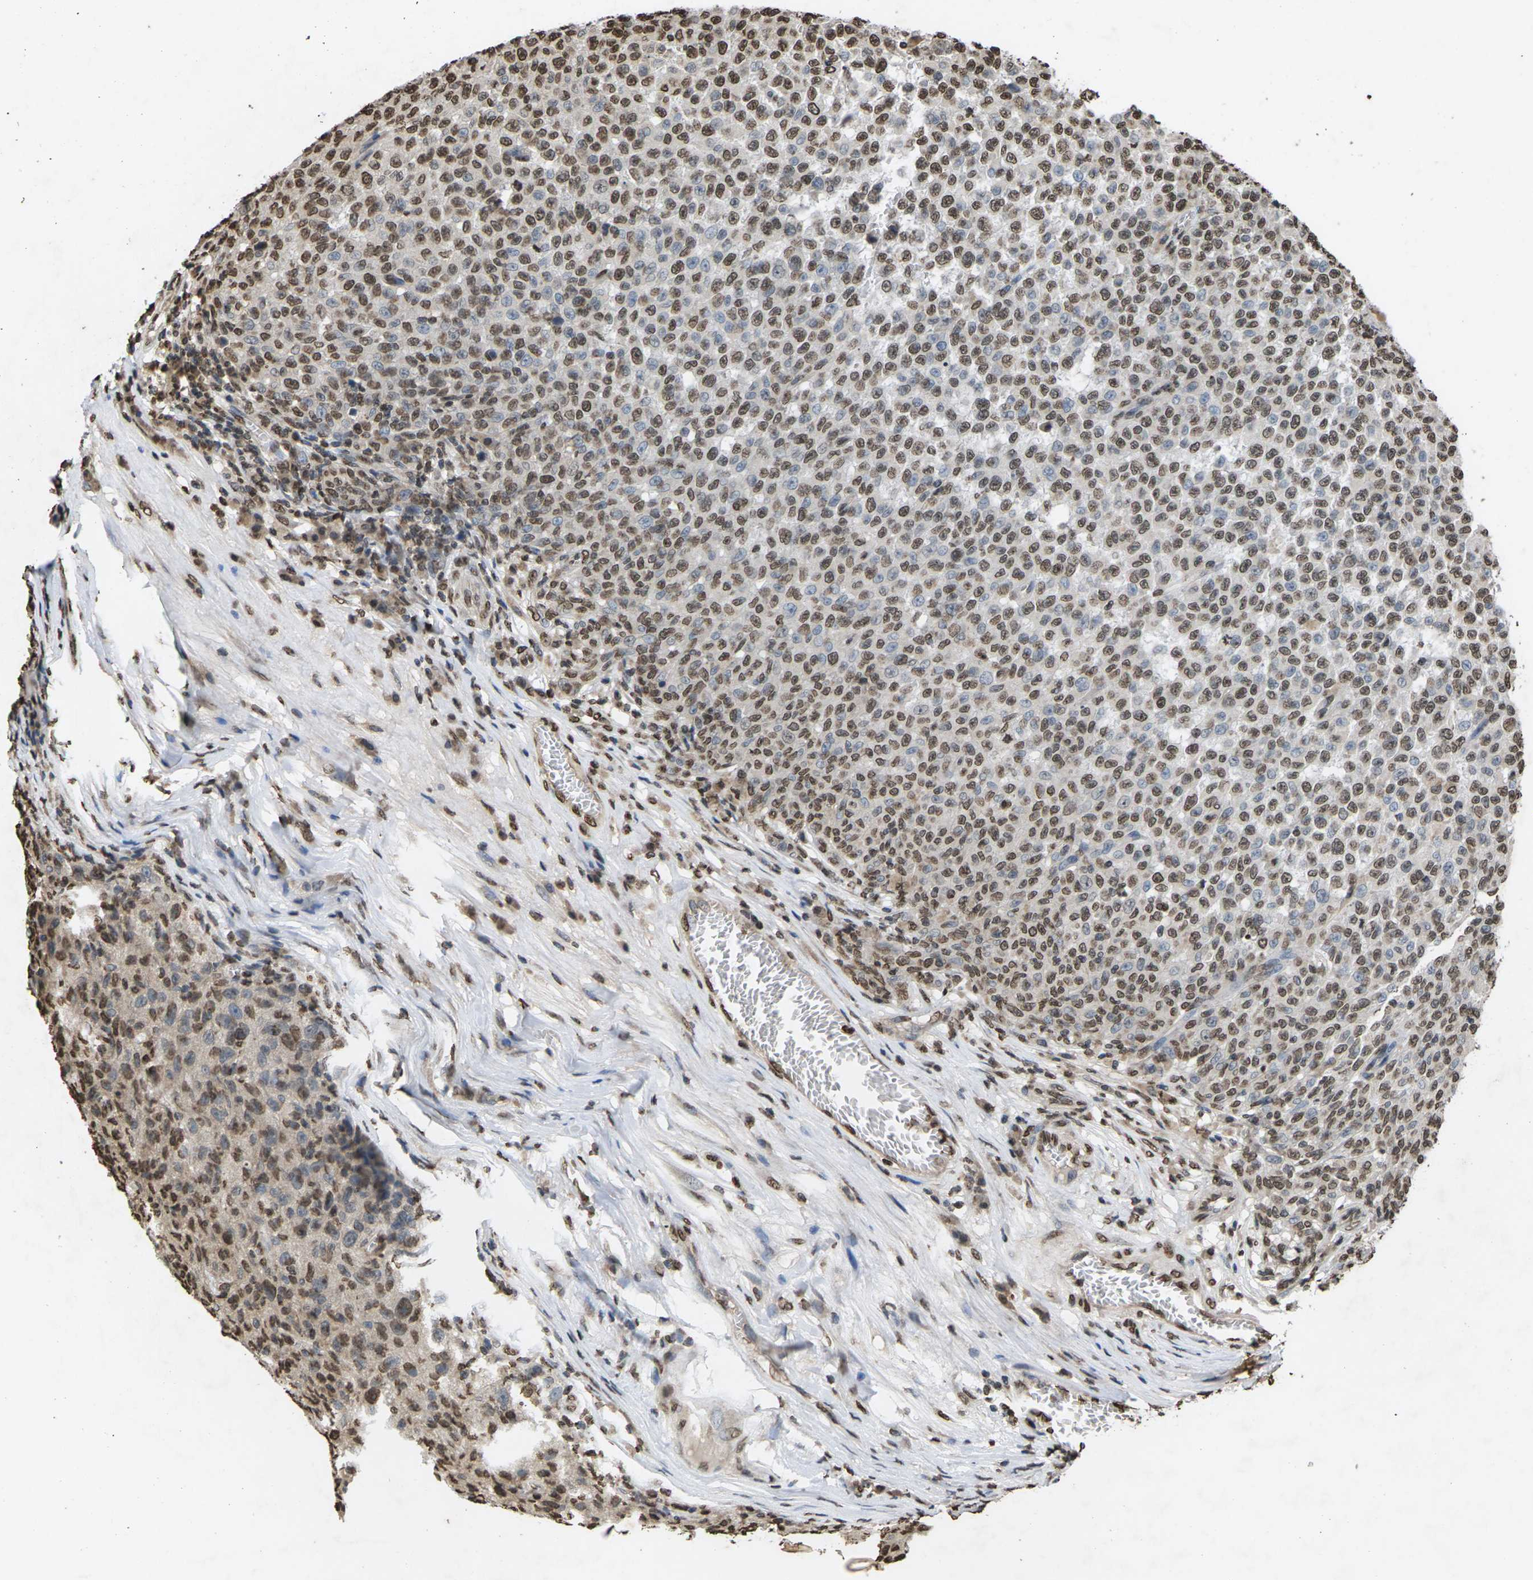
{"staining": {"intensity": "moderate", "quantity": ">75%", "location": "nuclear"}, "tissue": "melanoma", "cell_type": "Tumor cells", "image_type": "cancer", "snomed": [{"axis": "morphology", "description": "Malignant melanoma, NOS"}, {"axis": "topography", "description": "Skin"}], "caption": "A photomicrograph of malignant melanoma stained for a protein demonstrates moderate nuclear brown staining in tumor cells.", "gene": "EMSY", "patient": {"sex": "female", "age": 82}}